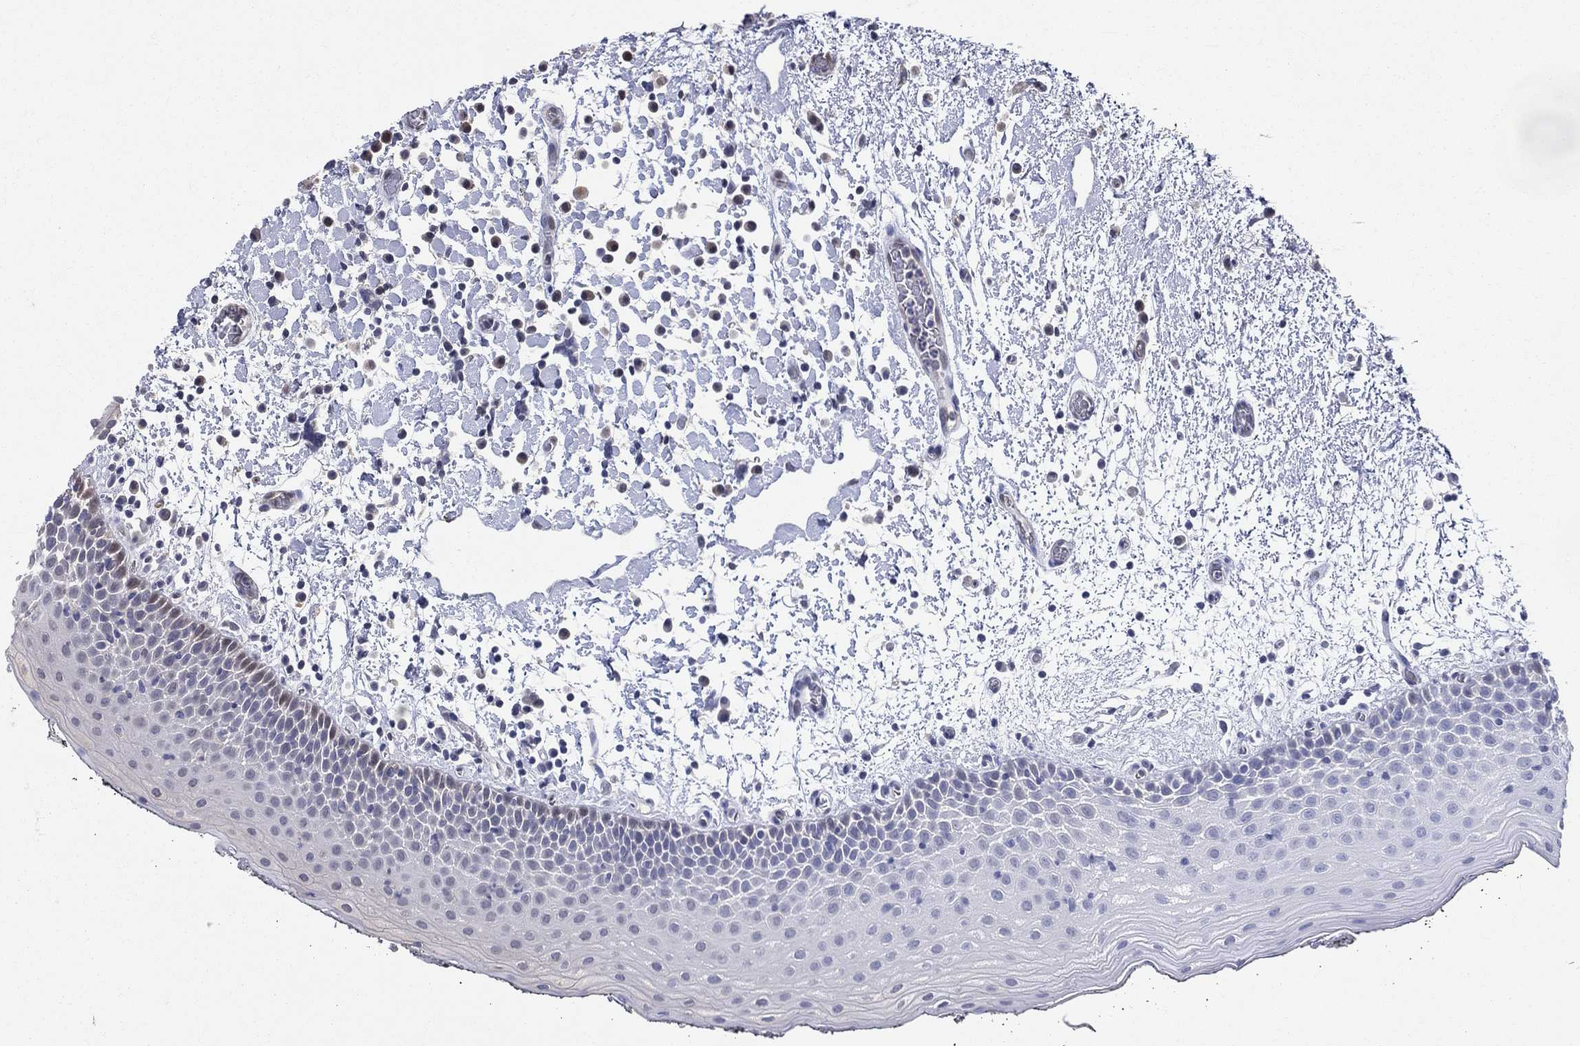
{"staining": {"intensity": "negative", "quantity": "none", "location": "none"}, "tissue": "oral mucosa", "cell_type": "Squamous epithelial cells", "image_type": "normal", "snomed": [{"axis": "morphology", "description": "Normal tissue, NOS"}, {"axis": "morphology", "description": "Squamous cell carcinoma, NOS"}, {"axis": "topography", "description": "Oral tissue"}, {"axis": "topography", "description": "Tounge, NOS"}, {"axis": "topography", "description": "Head-Neck"}], "caption": "Immunohistochemical staining of benign human oral mucosa displays no significant expression in squamous epithelial cells.", "gene": "GMPR2", "patient": {"sex": "female", "age": 80}}